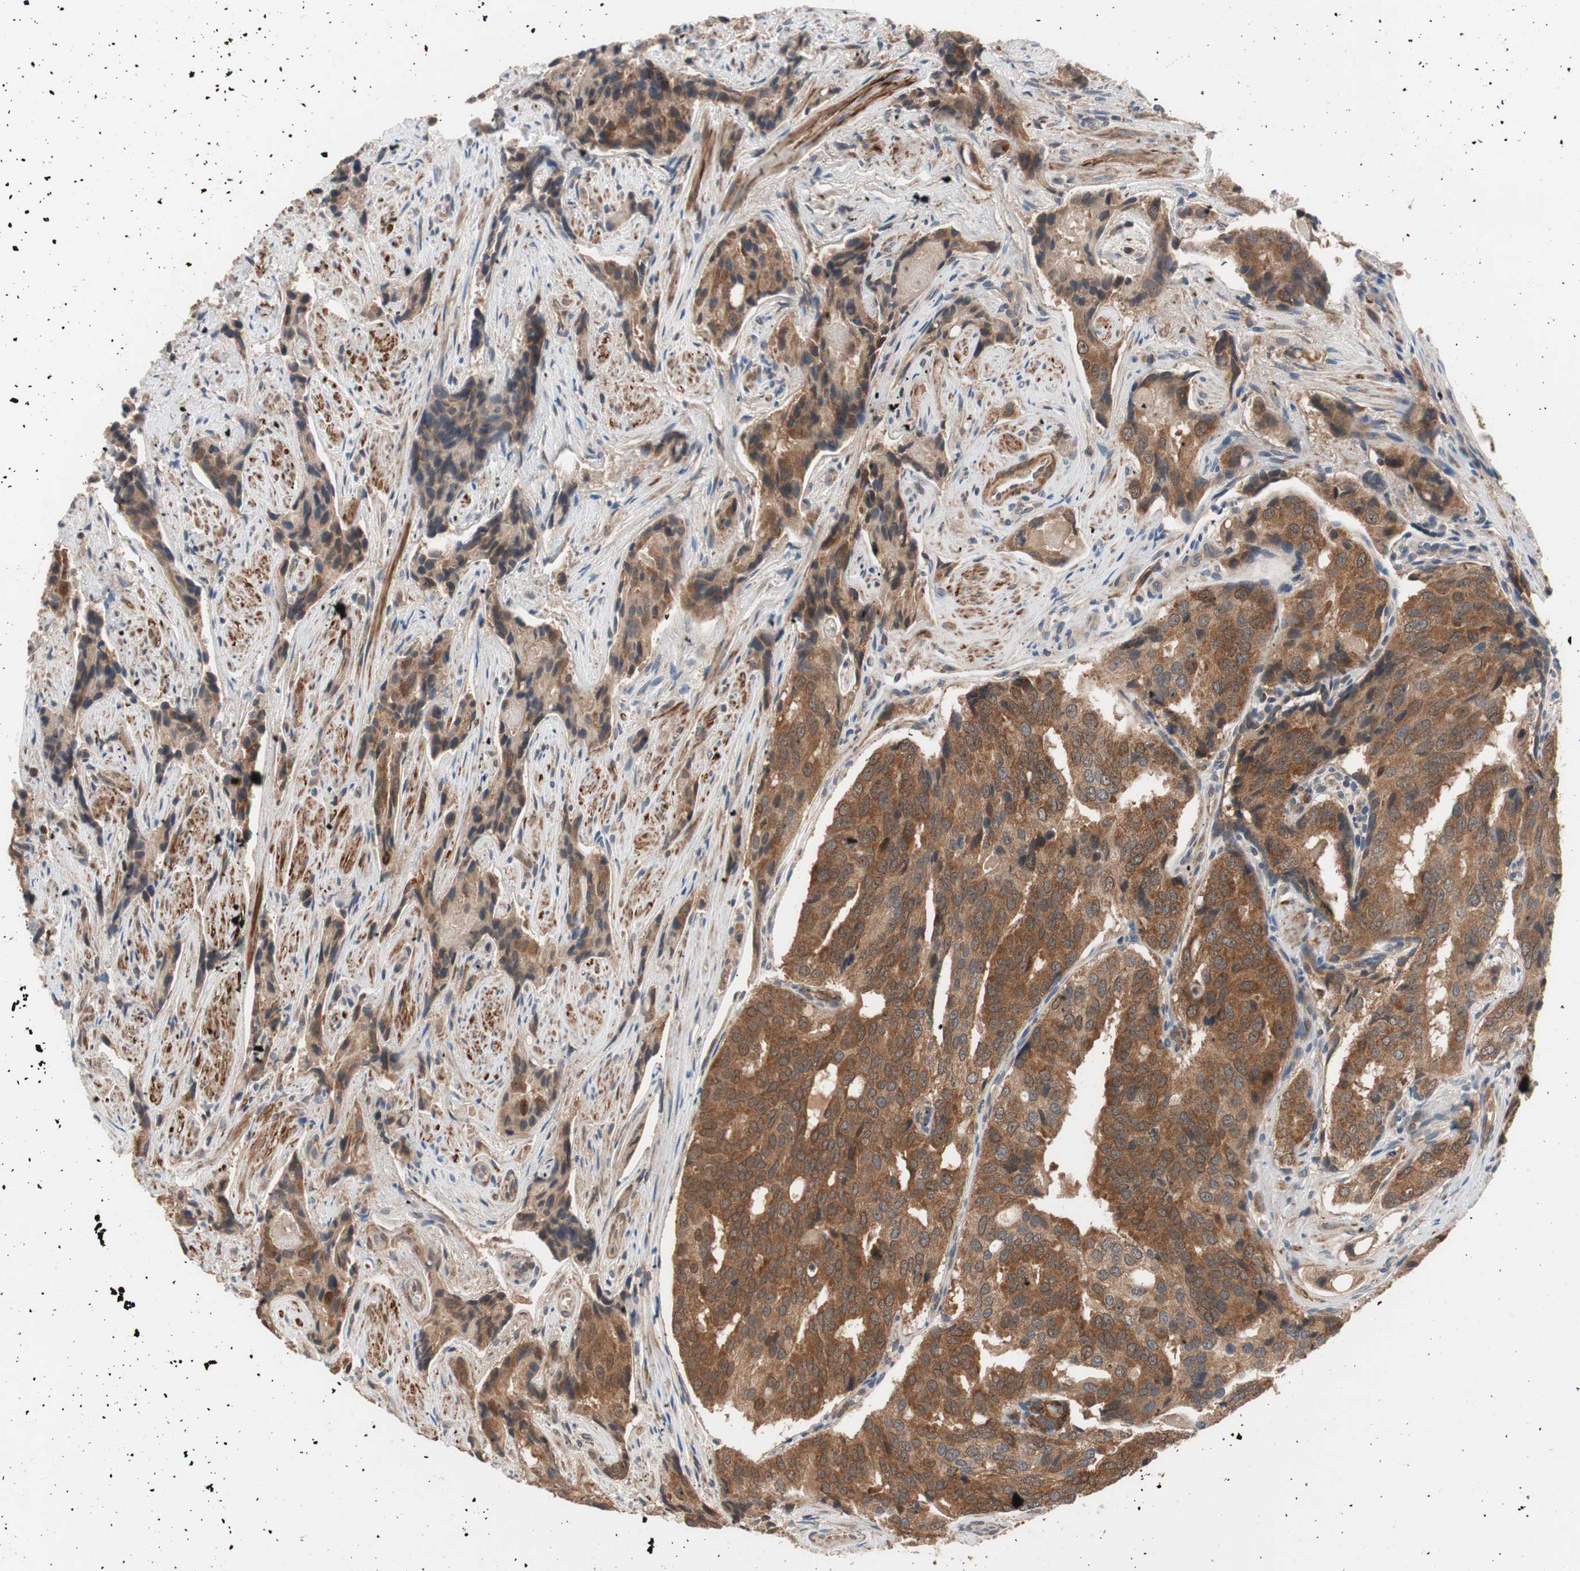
{"staining": {"intensity": "strong", "quantity": ">75%", "location": "cytoplasmic/membranous"}, "tissue": "prostate cancer", "cell_type": "Tumor cells", "image_type": "cancer", "snomed": [{"axis": "morphology", "description": "Adenocarcinoma, High grade"}, {"axis": "topography", "description": "Prostate"}], "caption": "DAB (3,3'-diaminobenzidine) immunohistochemical staining of prostate cancer displays strong cytoplasmic/membranous protein staining in about >75% of tumor cells.", "gene": "HMBS", "patient": {"sex": "male", "age": 58}}